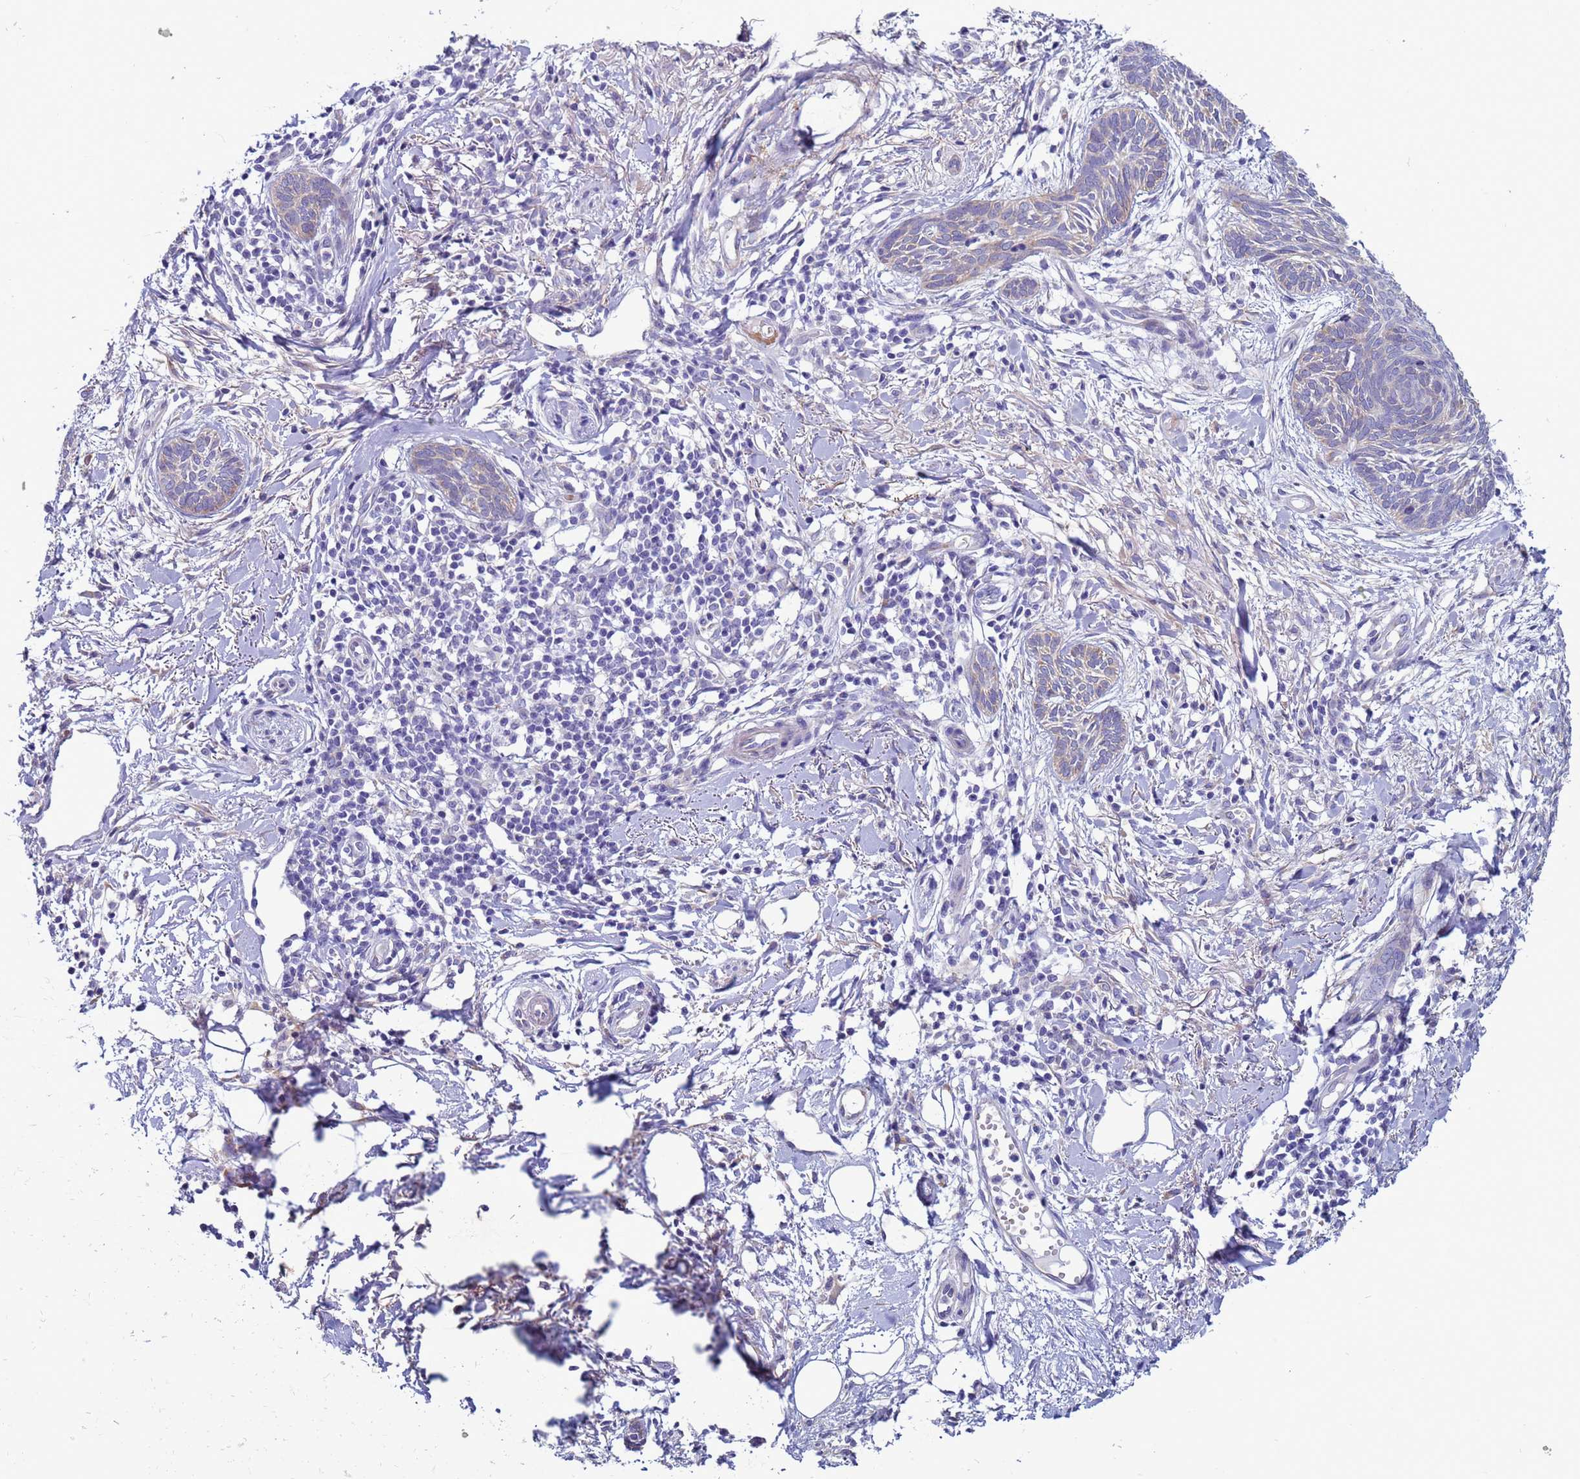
{"staining": {"intensity": "negative", "quantity": "none", "location": "none"}, "tissue": "skin cancer", "cell_type": "Tumor cells", "image_type": "cancer", "snomed": [{"axis": "morphology", "description": "Basal cell carcinoma"}, {"axis": "topography", "description": "Skin"}], "caption": "DAB immunohistochemical staining of skin cancer demonstrates no significant positivity in tumor cells. (Stains: DAB (3,3'-diaminobenzidine) IHC with hematoxylin counter stain, Microscopy: brightfield microscopy at high magnification).", "gene": "ABHD17B", "patient": {"sex": "female", "age": 81}}